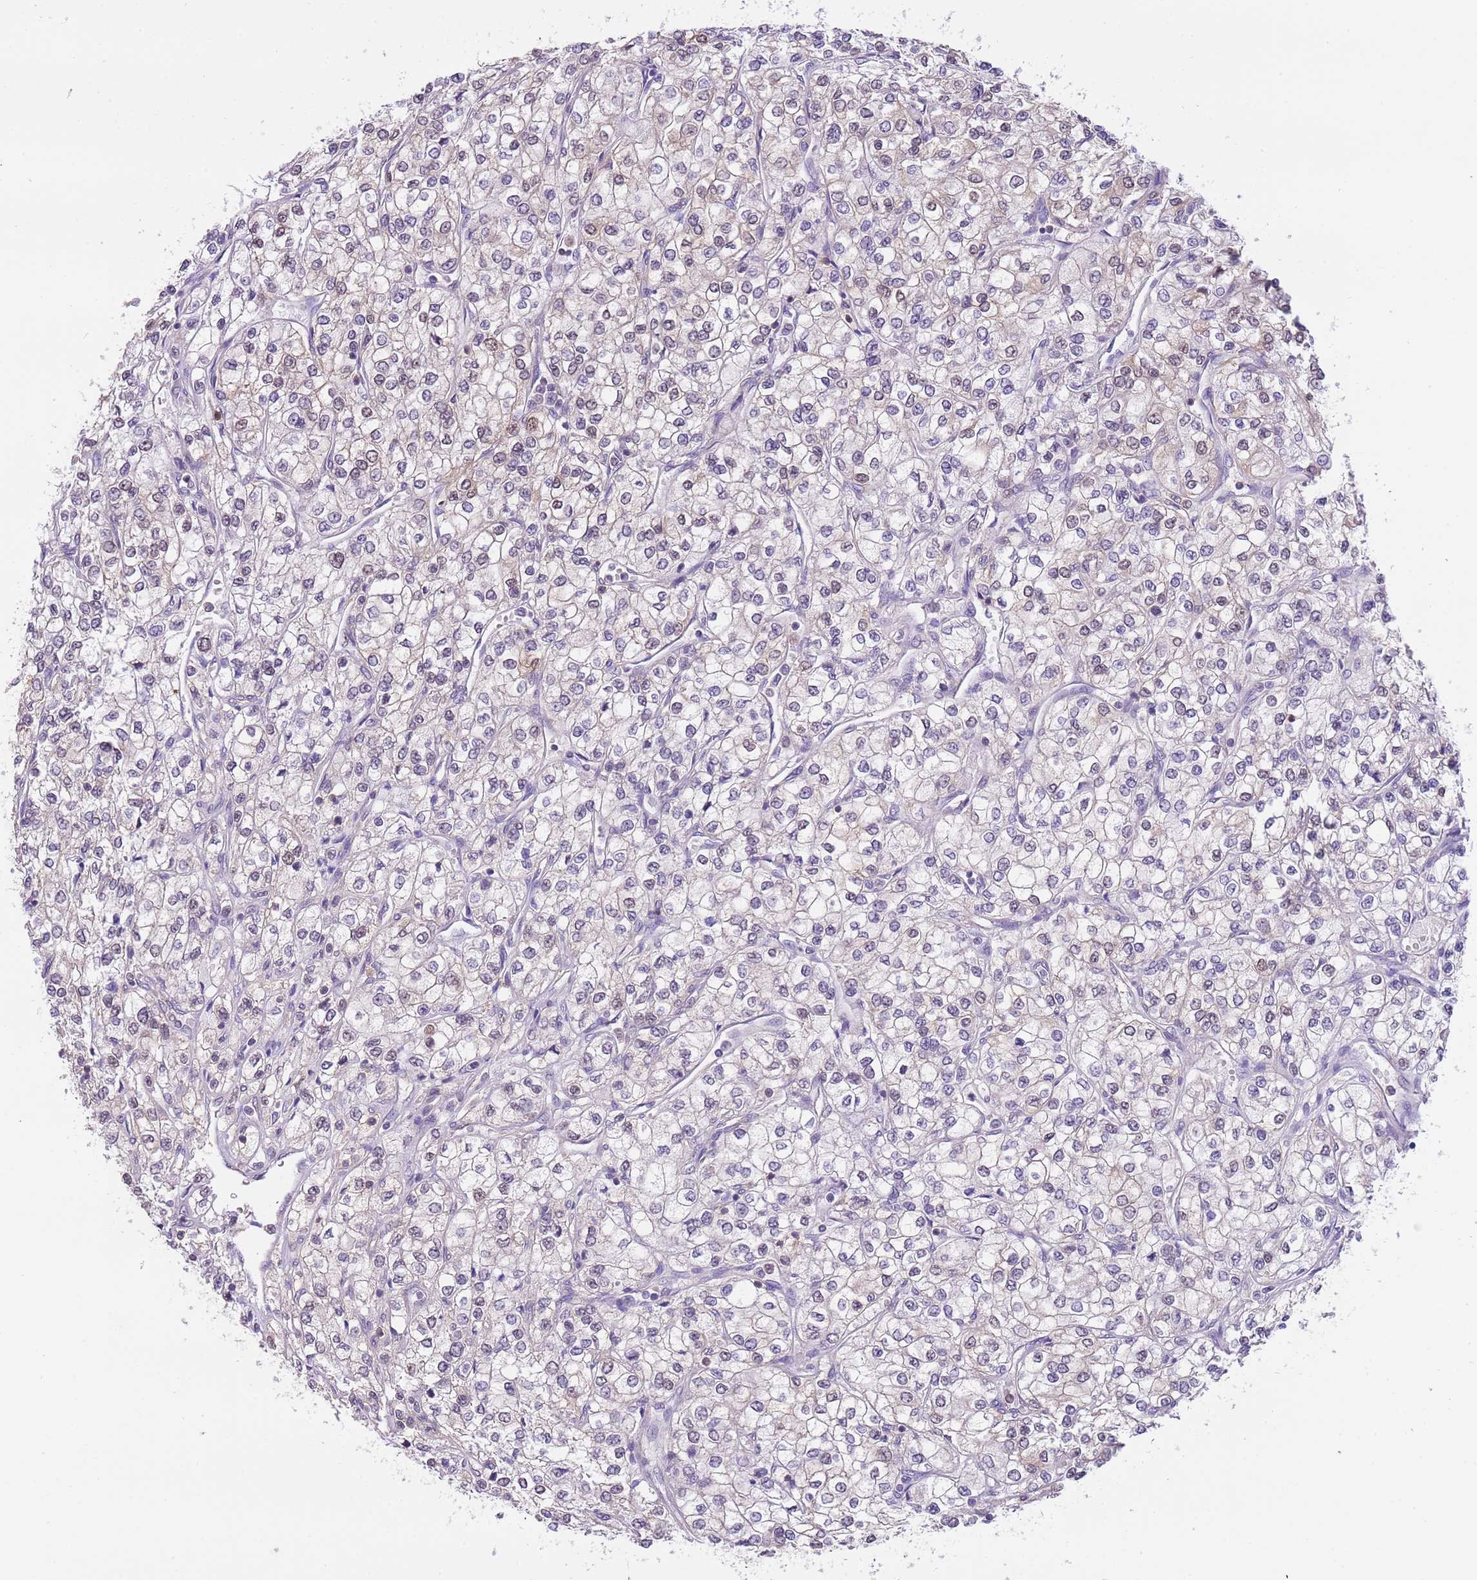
{"staining": {"intensity": "weak", "quantity": "<25%", "location": "nuclear"}, "tissue": "renal cancer", "cell_type": "Tumor cells", "image_type": "cancer", "snomed": [{"axis": "morphology", "description": "Adenocarcinoma, NOS"}, {"axis": "topography", "description": "Kidney"}], "caption": "High magnification brightfield microscopy of renal cancer (adenocarcinoma) stained with DAB (3,3'-diaminobenzidine) (brown) and counterstained with hematoxylin (blue): tumor cells show no significant positivity. (DAB (3,3'-diaminobenzidine) IHC with hematoxylin counter stain).", "gene": "STIP1", "patient": {"sex": "male", "age": 80}}